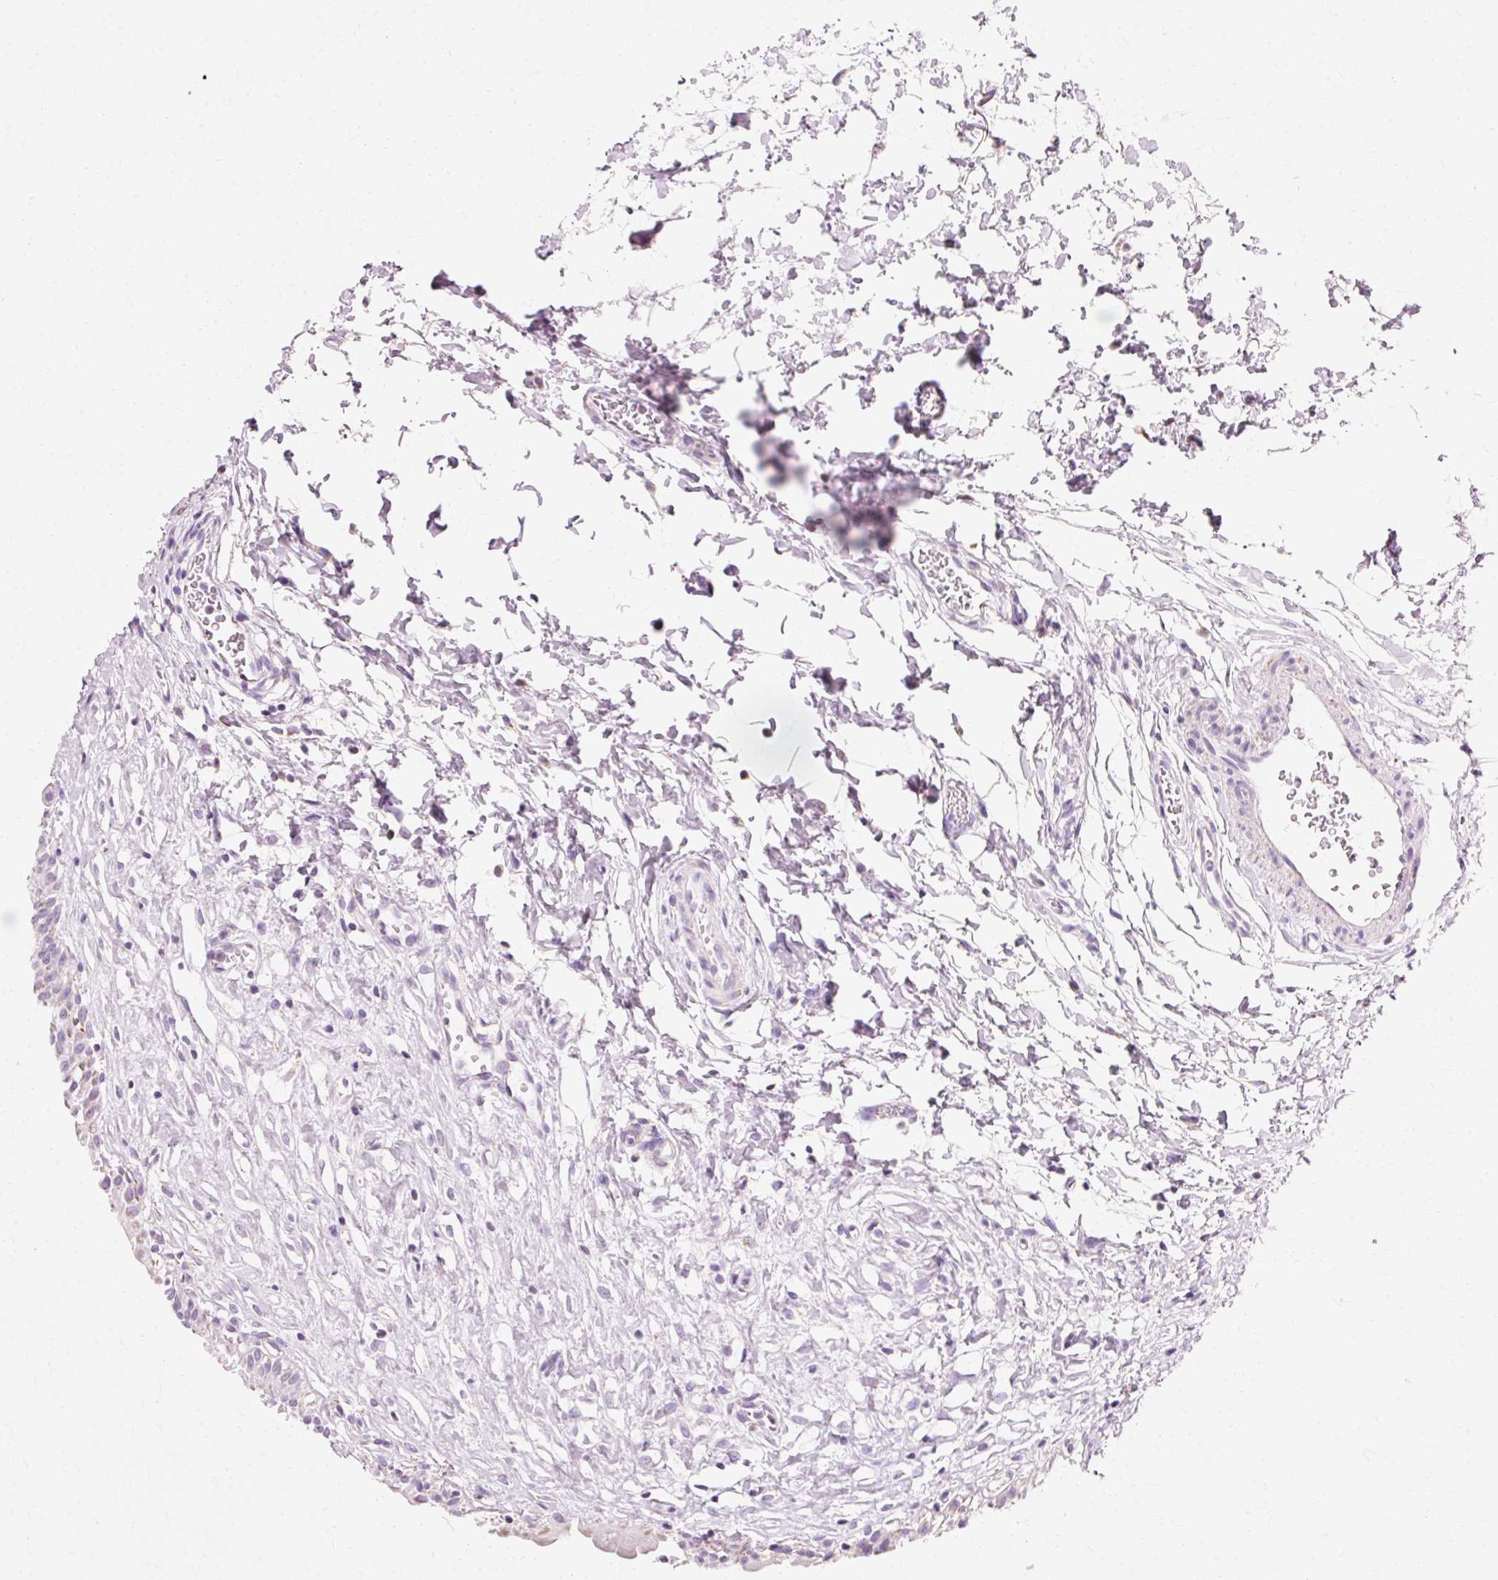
{"staining": {"intensity": "moderate", "quantity": "25%-75%", "location": "cytoplasmic/membranous"}, "tissue": "urinary bladder", "cell_type": "Urothelial cells", "image_type": "normal", "snomed": [{"axis": "morphology", "description": "Normal tissue, NOS"}, {"axis": "topography", "description": "Urinary bladder"}], "caption": "An immunohistochemistry photomicrograph of benign tissue is shown. Protein staining in brown highlights moderate cytoplasmic/membranous positivity in urinary bladder within urothelial cells. (DAB IHC with brightfield microscopy, high magnification).", "gene": "ATP5PO", "patient": {"sex": "male", "age": 51}}